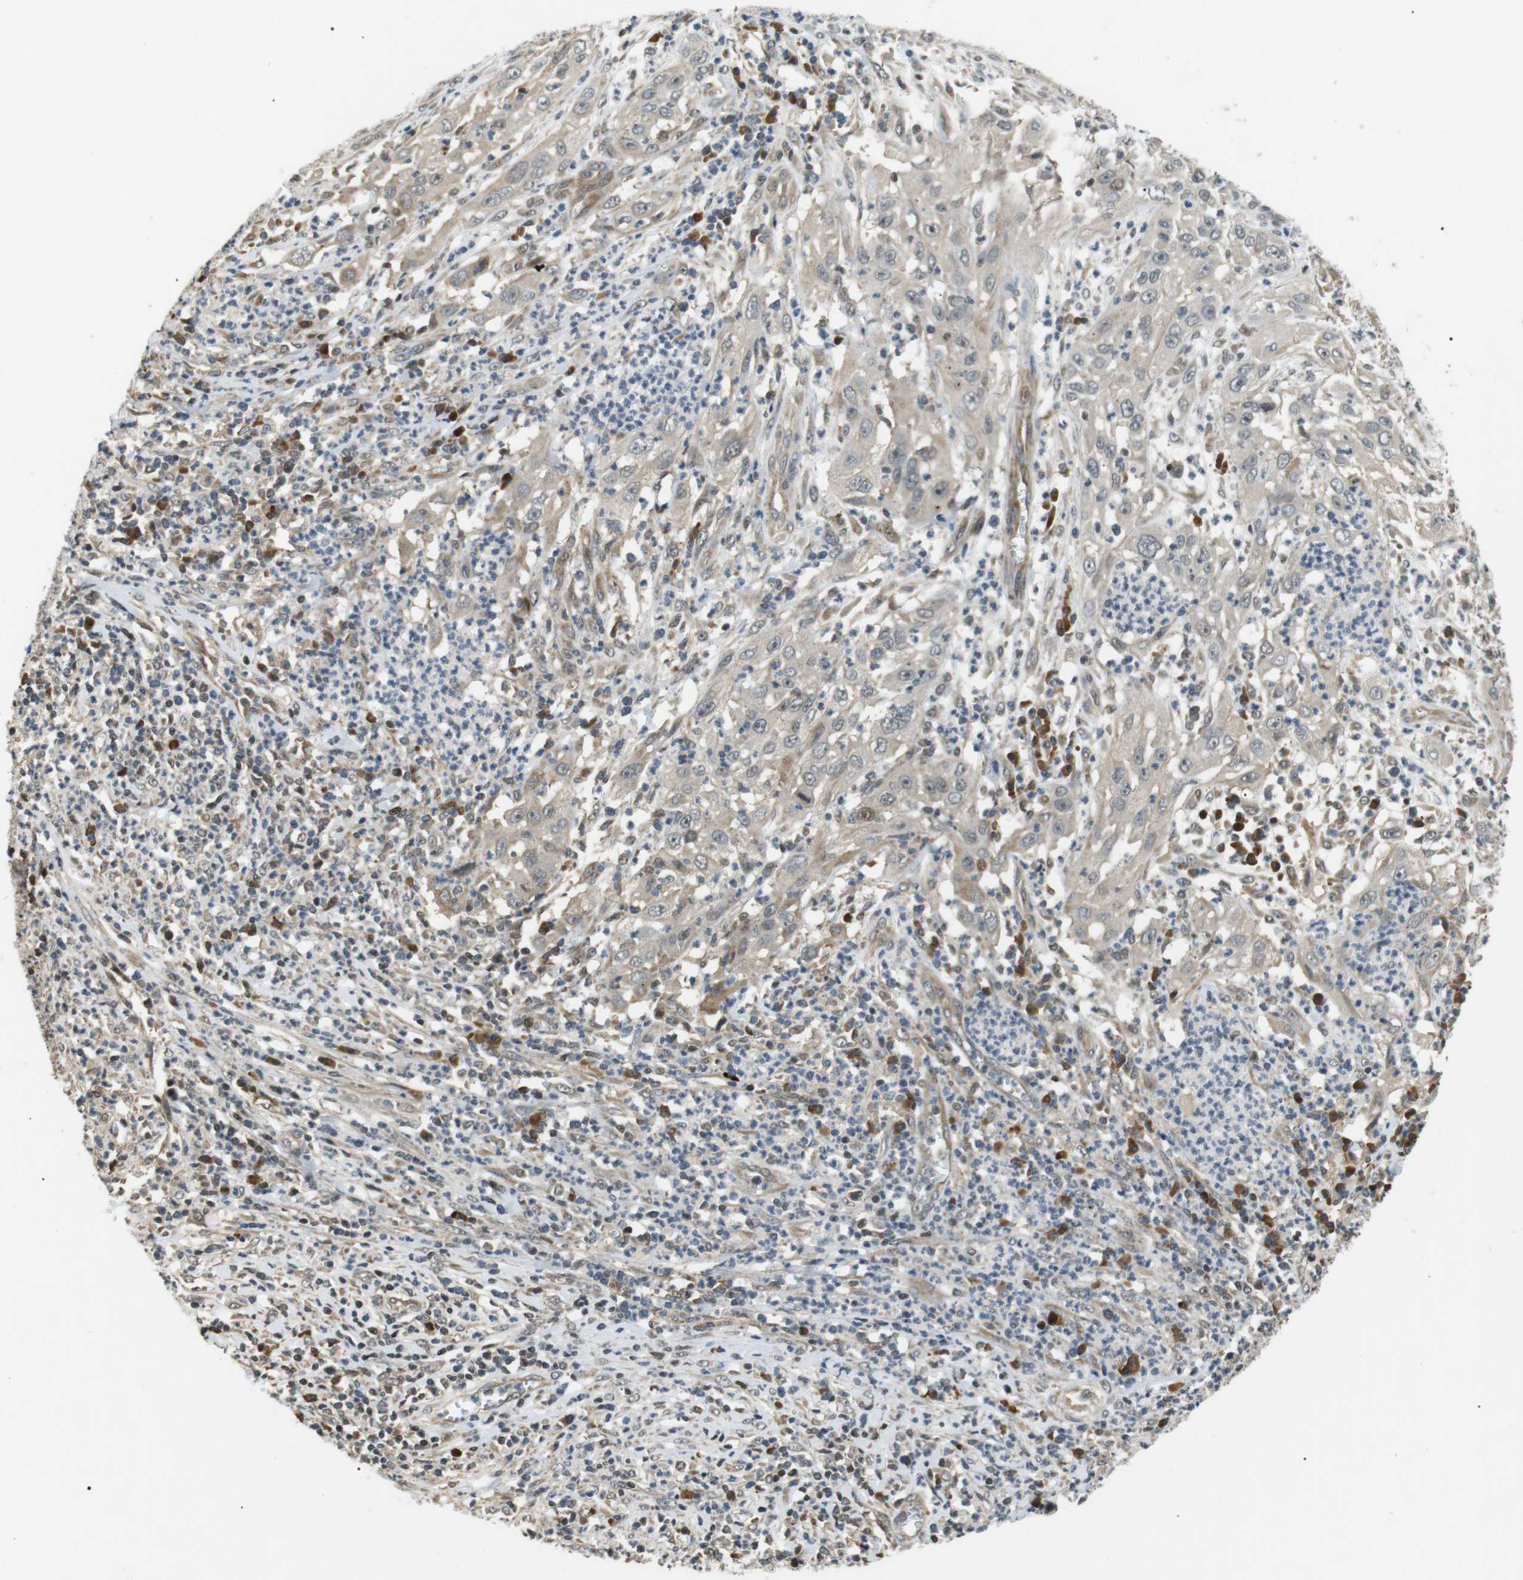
{"staining": {"intensity": "weak", "quantity": "<25%", "location": "cytoplasmic/membranous"}, "tissue": "cervical cancer", "cell_type": "Tumor cells", "image_type": "cancer", "snomed": [{"axis": "morphology", "description": "Squamous cell carcinoma, NOS"}, {"axis": "topography", "description": "Cervix"}], "caption": "Cervical squamous cell carcinoma was stained to show a protein in brown. There is no significant expression in tumor cells.", "gene": "HSPA13", "patient": {"sex": "female", "age": 32}}